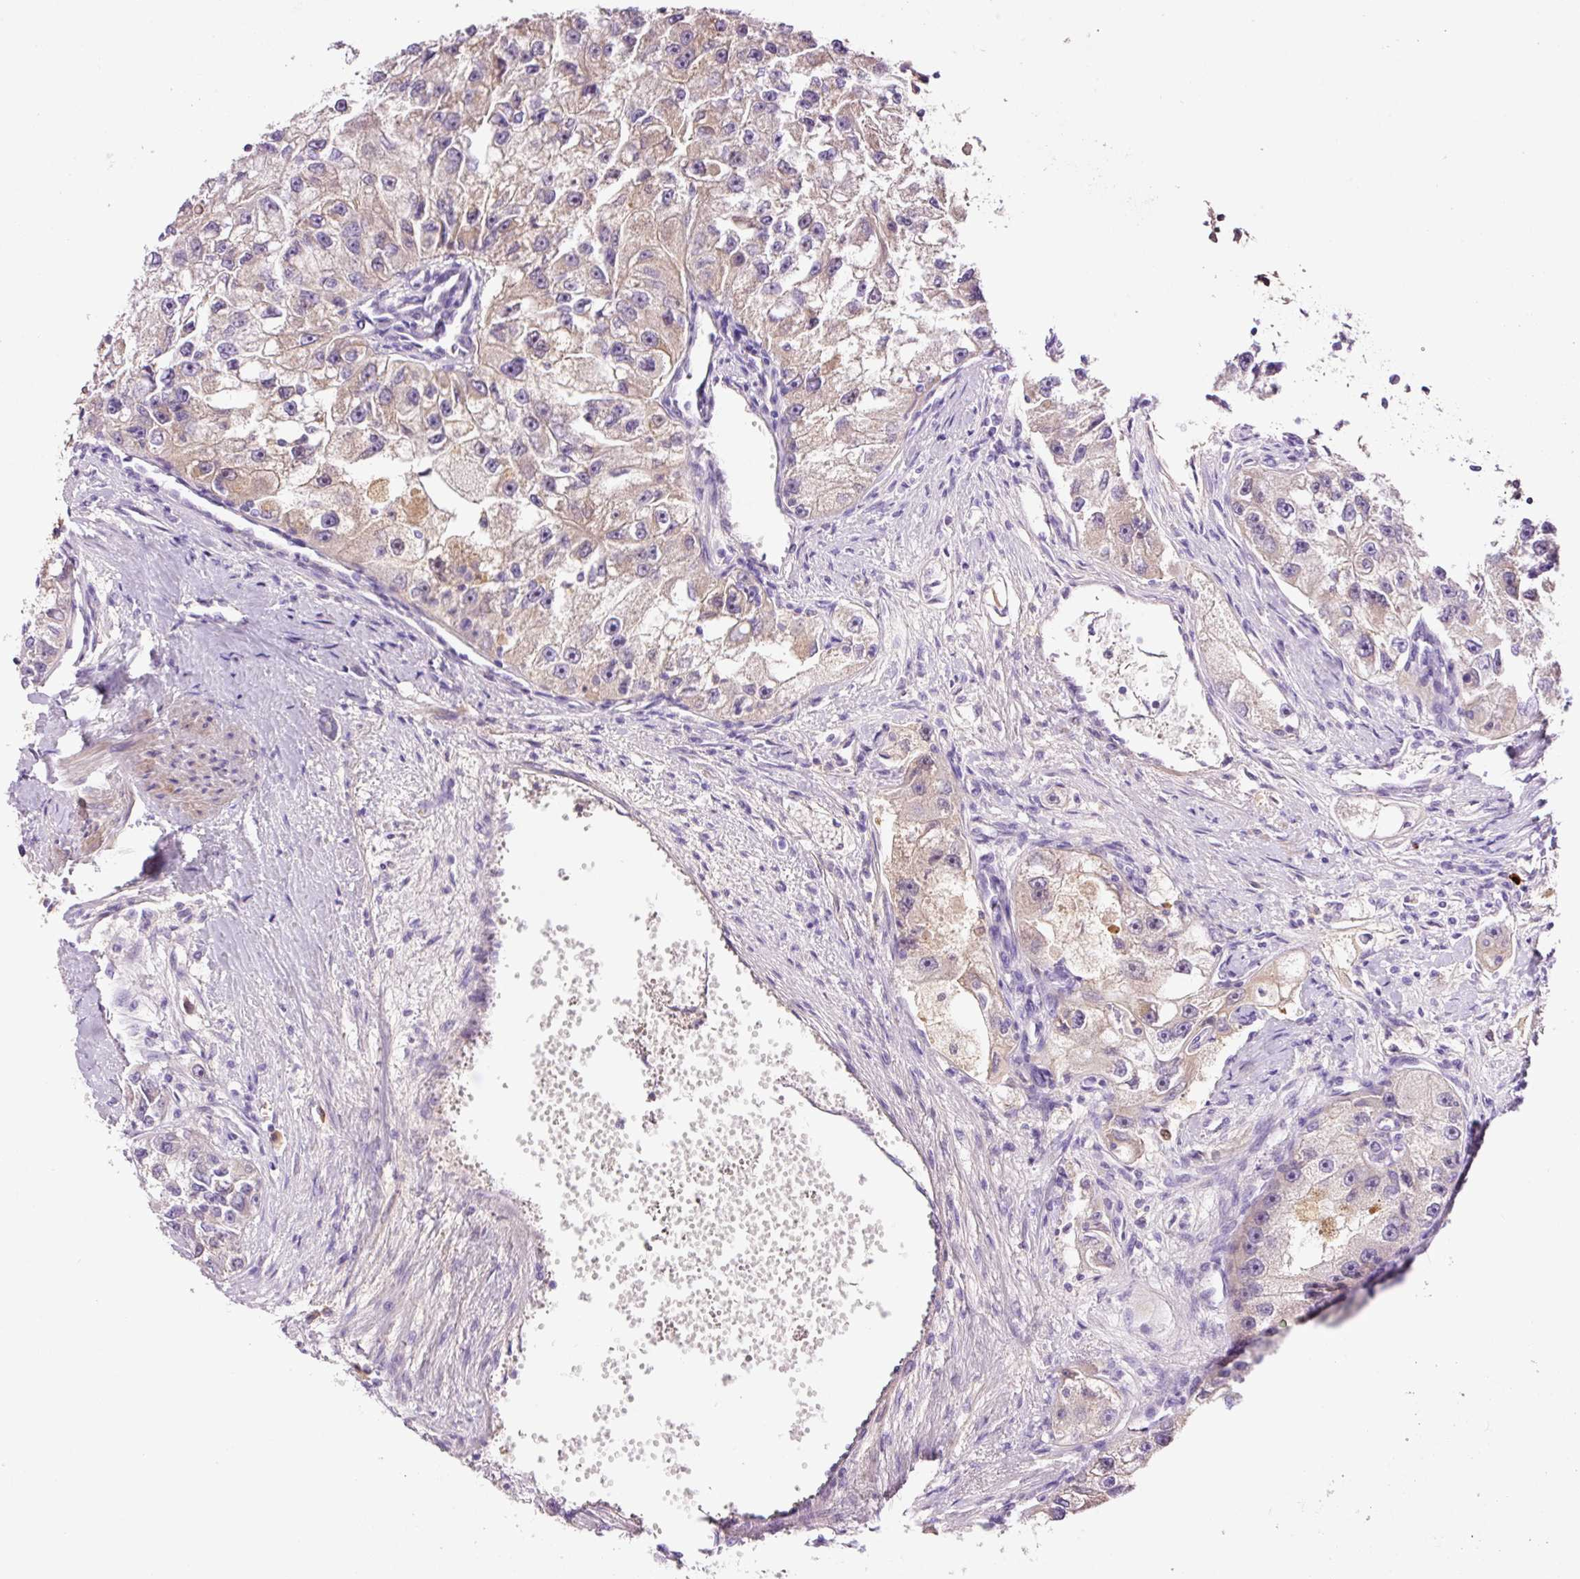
{"staining": {"intensity": "weak", "quantity": "25%-75%", "location": "cytoplasmic/membranous"}, "tissue": "renal cancer", "cell_type": "Tumor cells", "image_type": "cancer", "snomed": [{"axis": "morphology", "description": "Adenocarcinoma, NOS"}, {"axis": "topography", "description": "Kidney"}], "caption": "This is an image of IHC staining of adenocarcinoma (renal), which shows weak staining in the cytoplasmic/membranous of tumor cells.", "gene": "DPPA4", "patient": {"sex": "male", "age": 63}}